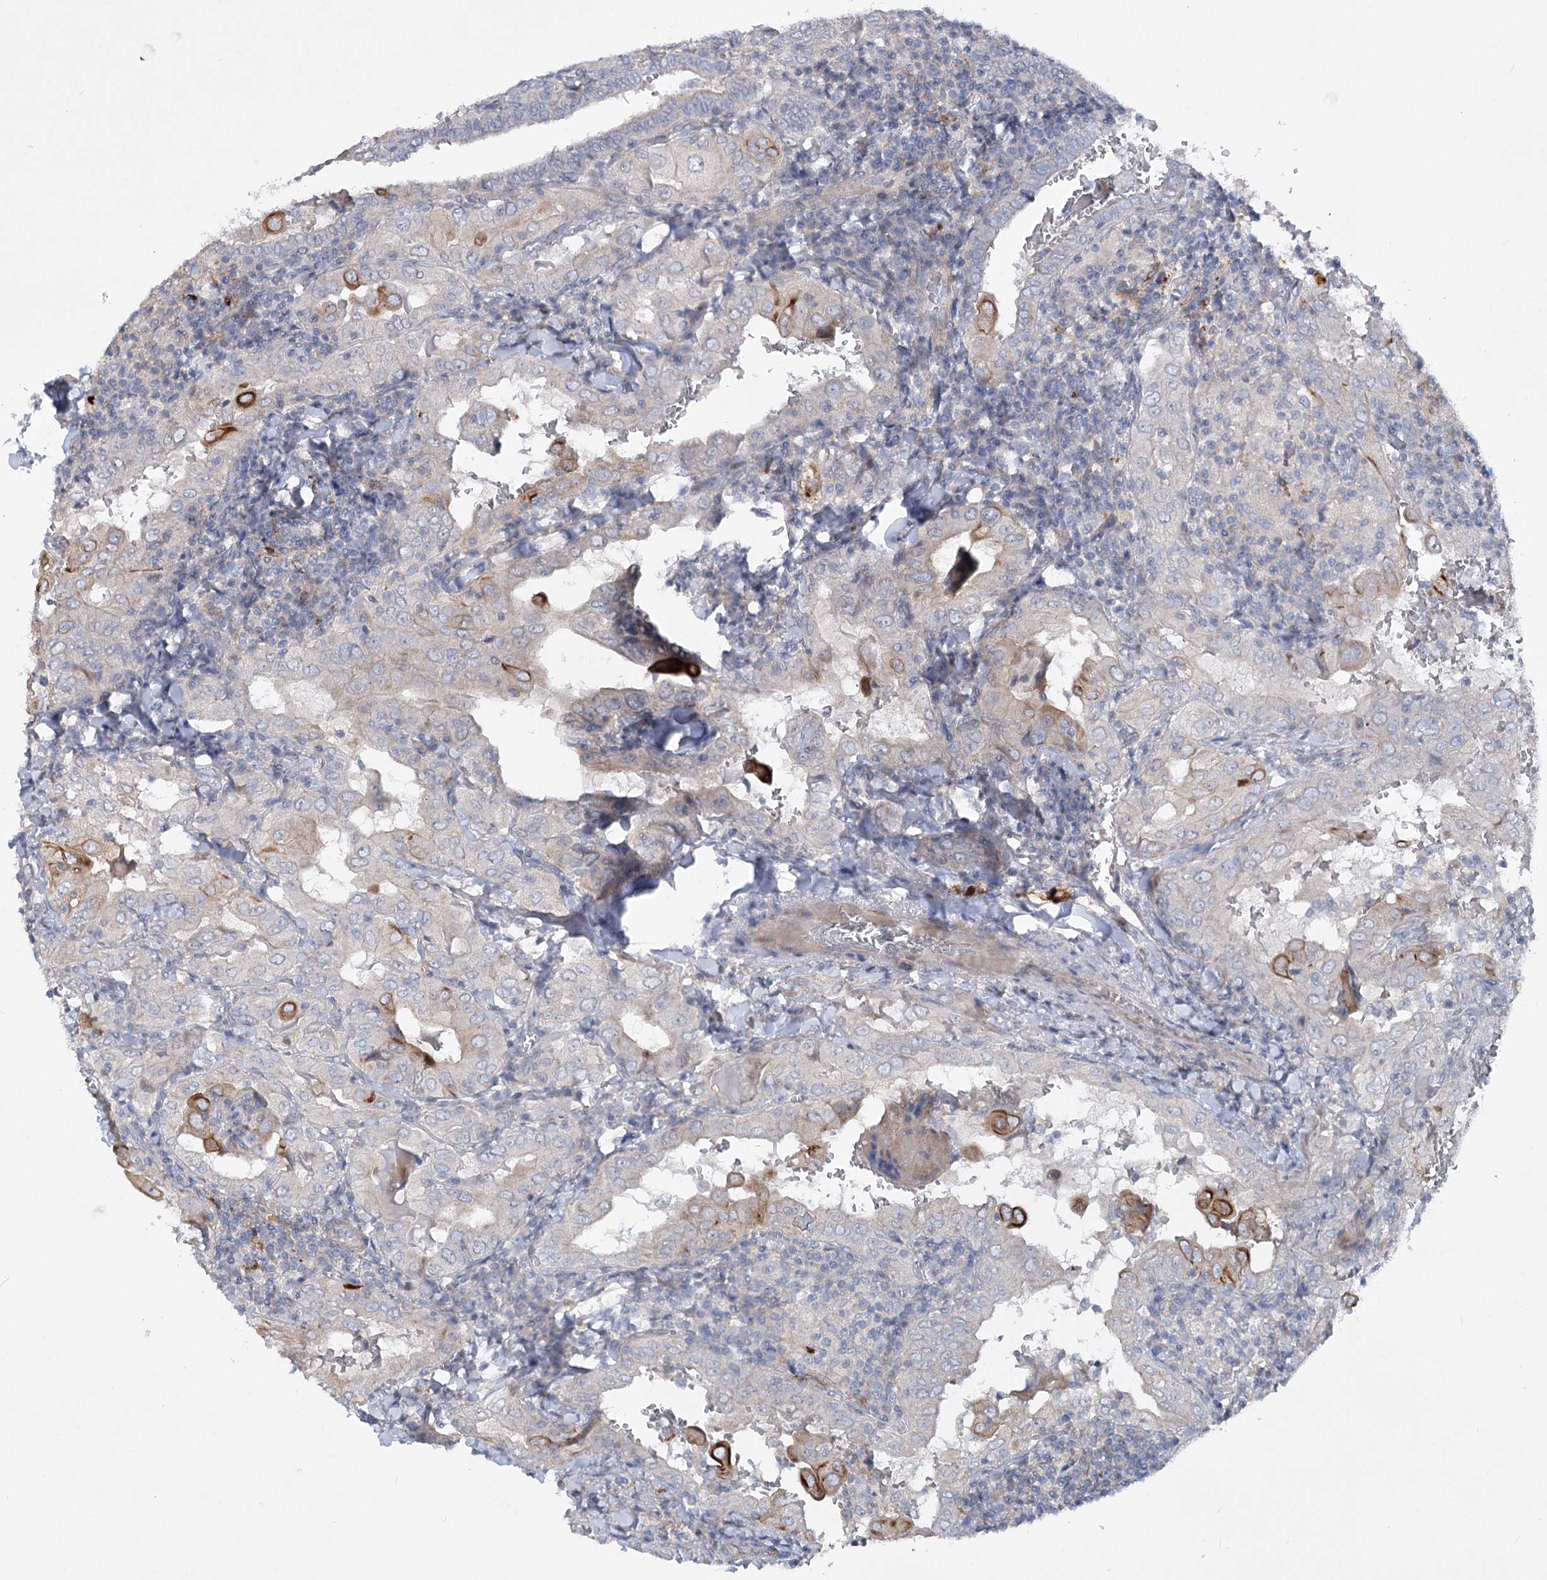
{"staining": {"intensity": "moderate", "quantity": "<25%", "location": "cytoplasmic/membranous"}, "tissue": "thyroid cancer", "cell_type": "Tumor cells", "image_type": "cancer", "snomed": [{"axis": "morphology", "description": "Papillary adenocarcinoma, NOS"}, {"axis": "topography", "description": "Thyroid gland"}], "caption": "Immunohistochemistry (IHC) micrograph of human papillary adenocarcinoma (thyroid) stained for a protein (brown), which displays low levels of moderate cytoplasmic/membranous expression in approximately <25% of tumor cells.", "gene": "SCN11A", "patient": {"sex": "female", "age": 72}}